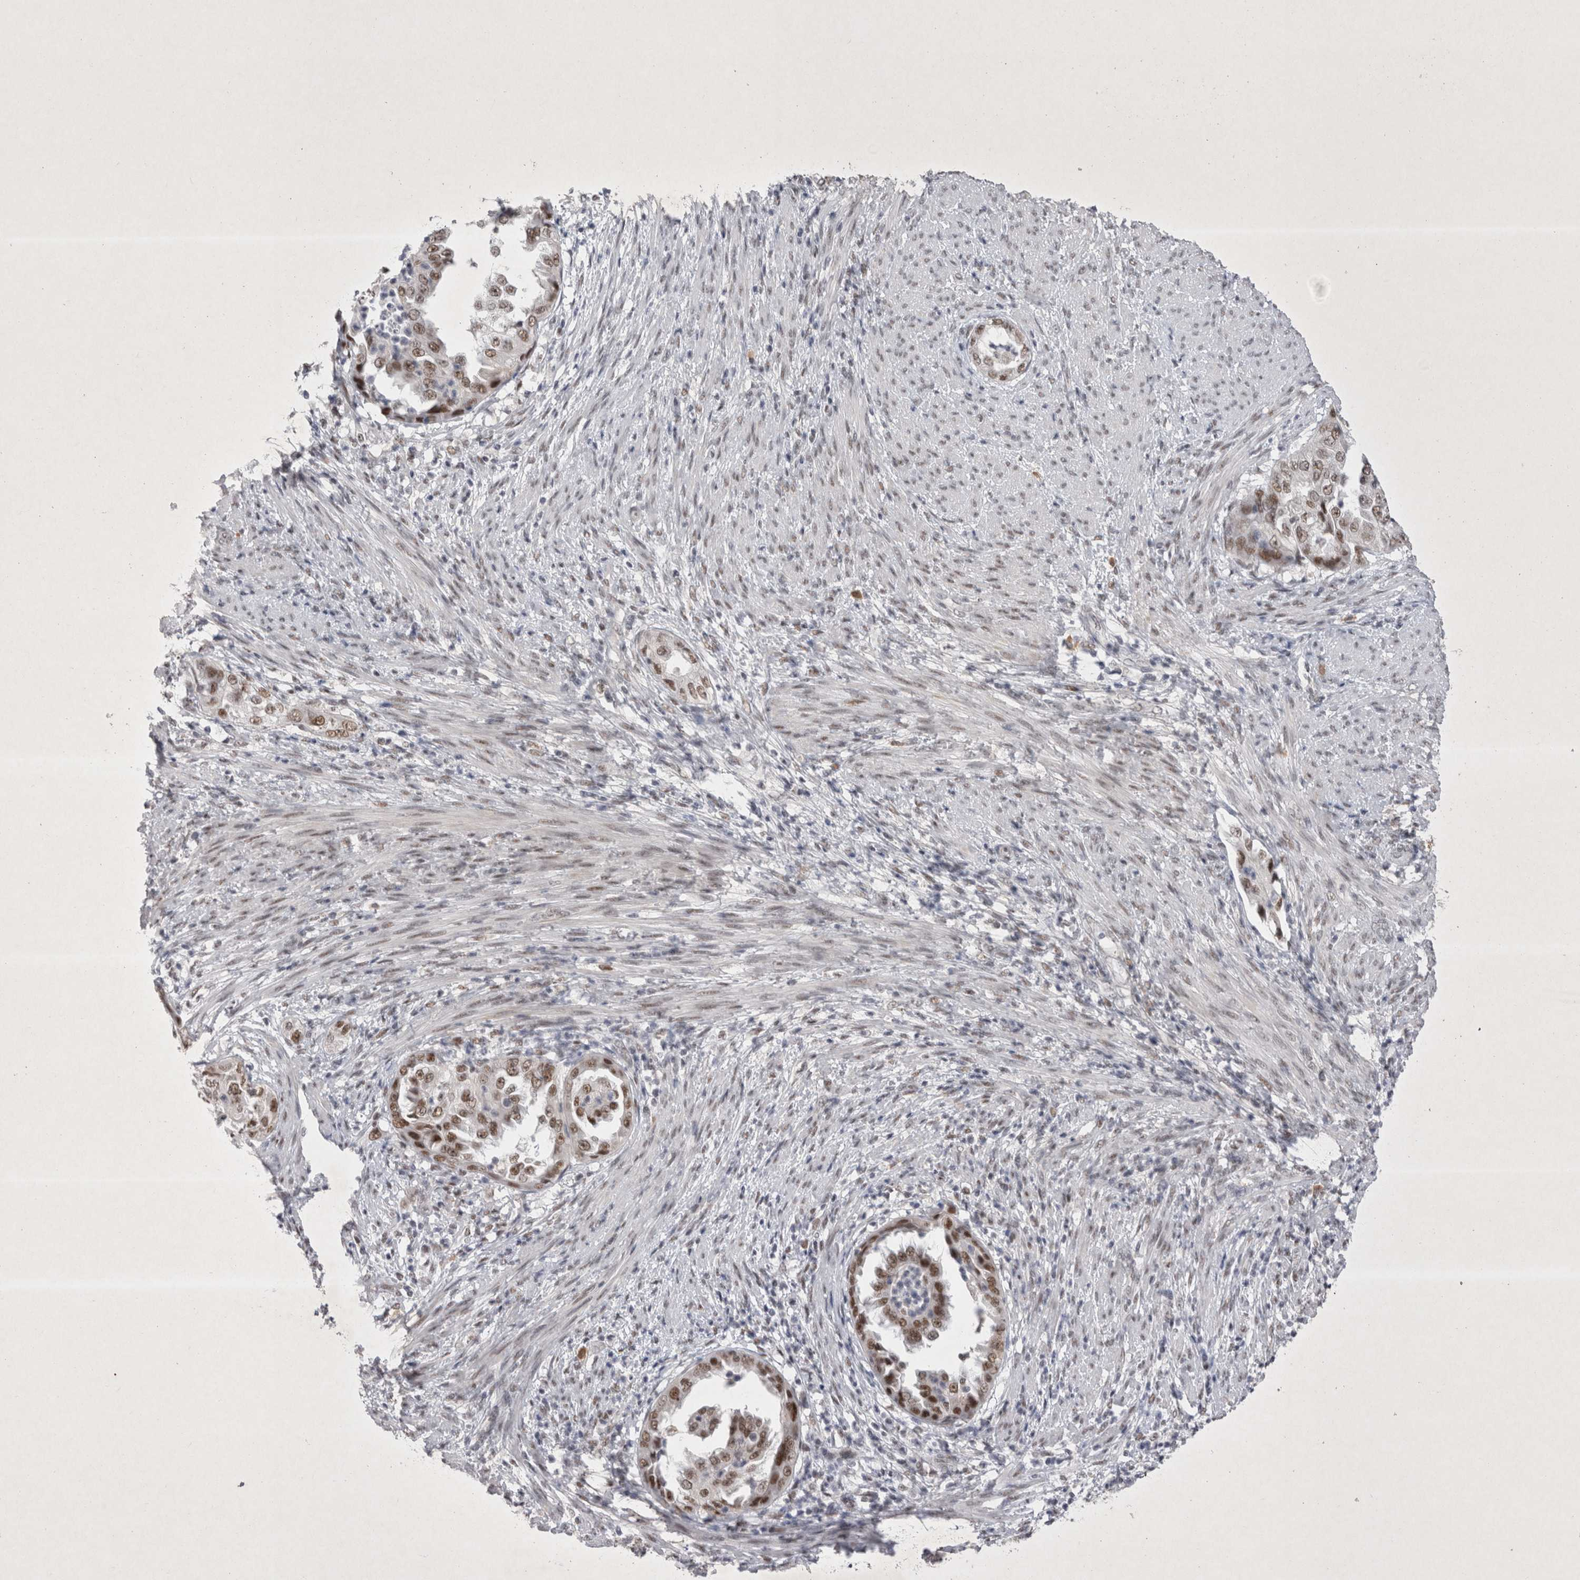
{"staining": {"intensity": "moderate", "quantity": ">75%", "location": "nuclear"}, "tissue": "endometrial cancer", "cell_type": "Tumor cells", "image_type": "cancer", "snomed": [{"axis": "morphology", "description": "Adenocarcinoma, NOS"}, {"axis": "topography", "description": "Endometrium"}], "caption": "Brown immunohistochemical staining in human adenocarcinoma (endometrial) reveals moderate nuclear staining in about >75% of tumor cells.", "gene": "RBM6", "patient": {"sex": "female", "age": 85}}